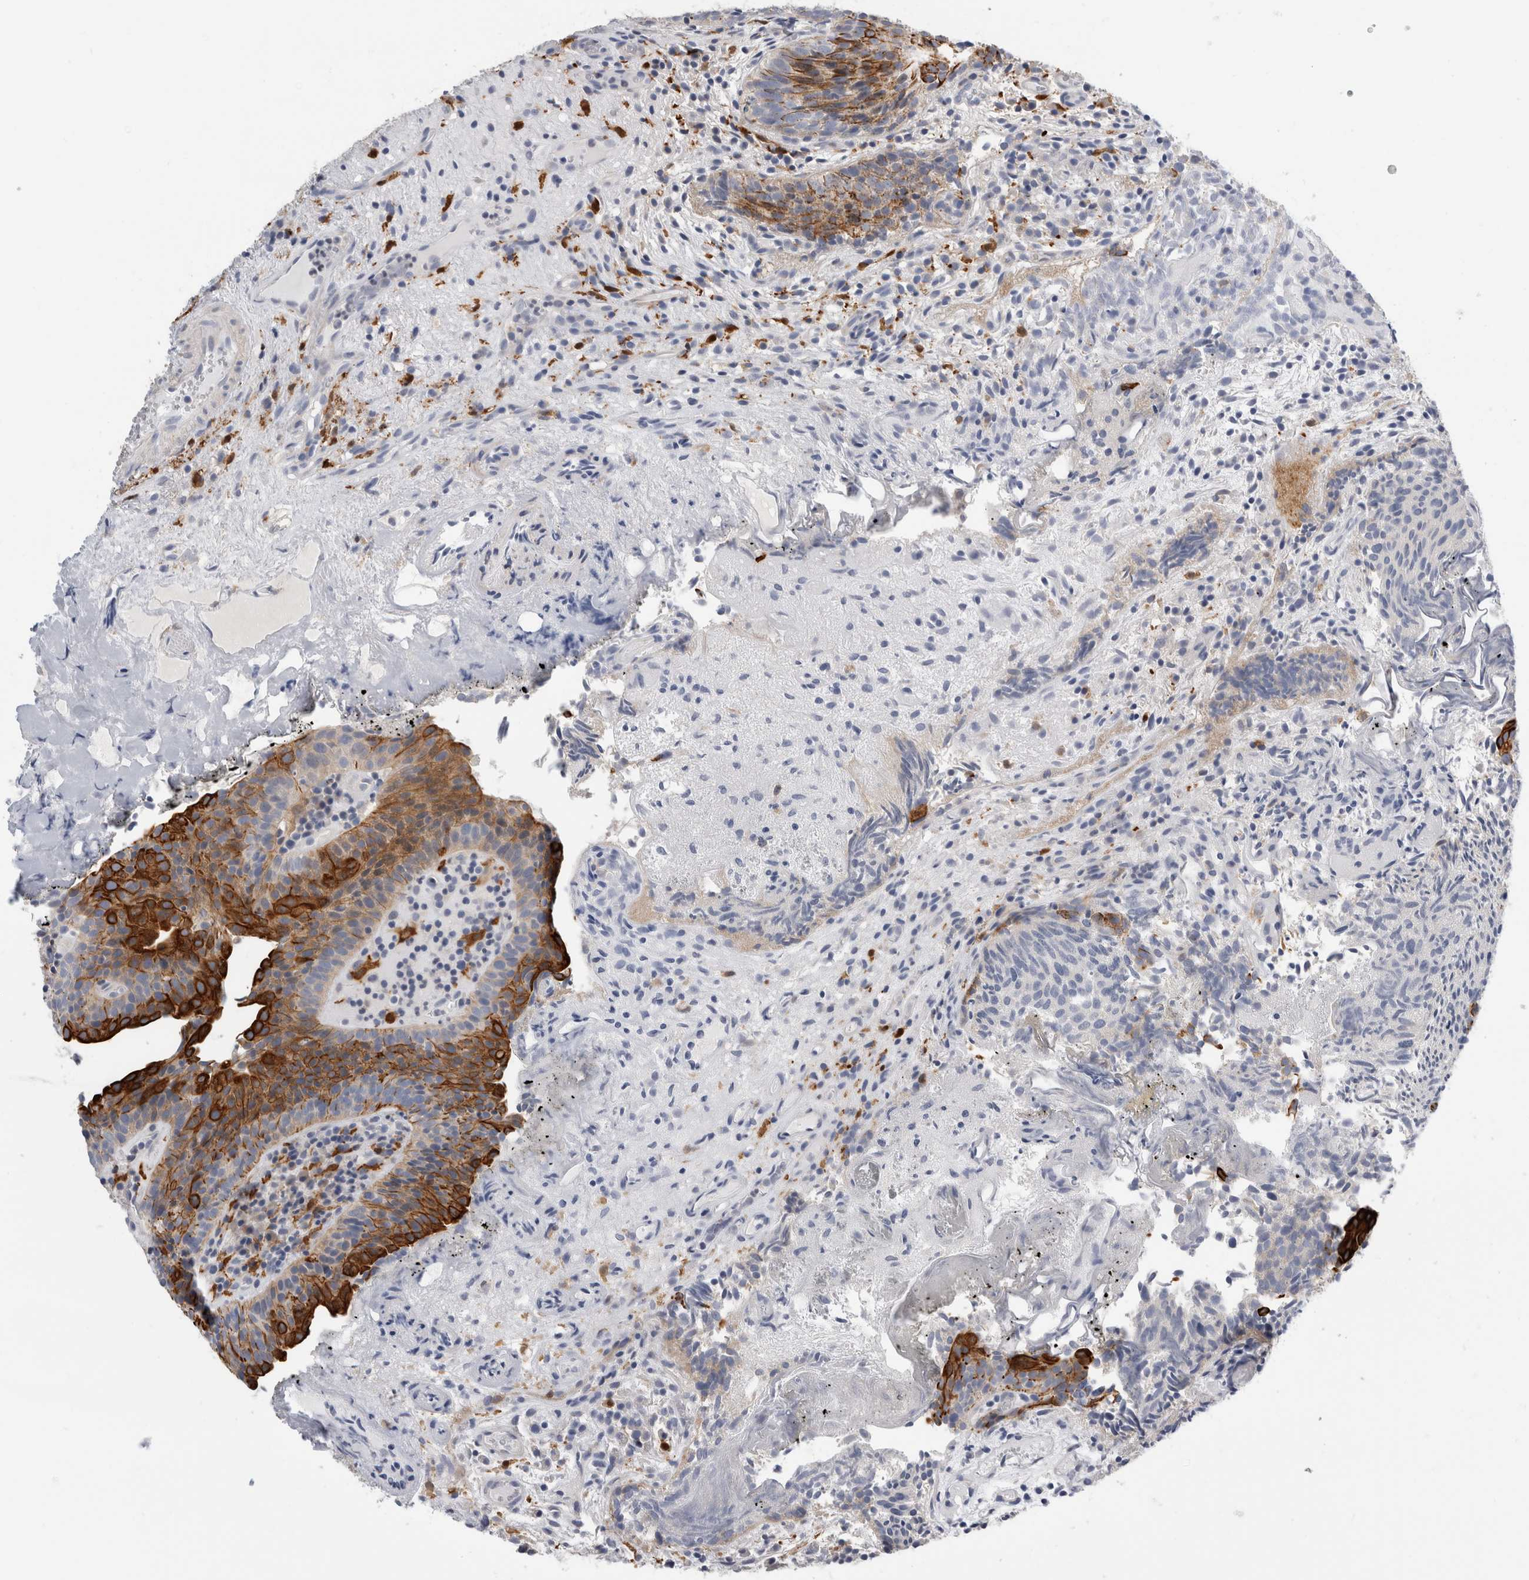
{"staining": {"intensity": "strong", "quantity": "<25%", "location": "cytoplasmic/membranous"}, "tissue": "urothelial cancer", "cell_type": "Tumor cells", "image_type": "cancer", "snomed": [{"axis": "morphology", "description": "Urothelial carcinoma, Low grade"}, {"axis": "topography", "description": "Urinary bladder"}], "caption": "IHC (DAB) staining of human urothelial cancer shows strong cytoplasmic/membranous protein staining in approximately <25% of tumor cells.", "gene": "SLC20A2", "patient": {"sex": "male", "age": 86}}